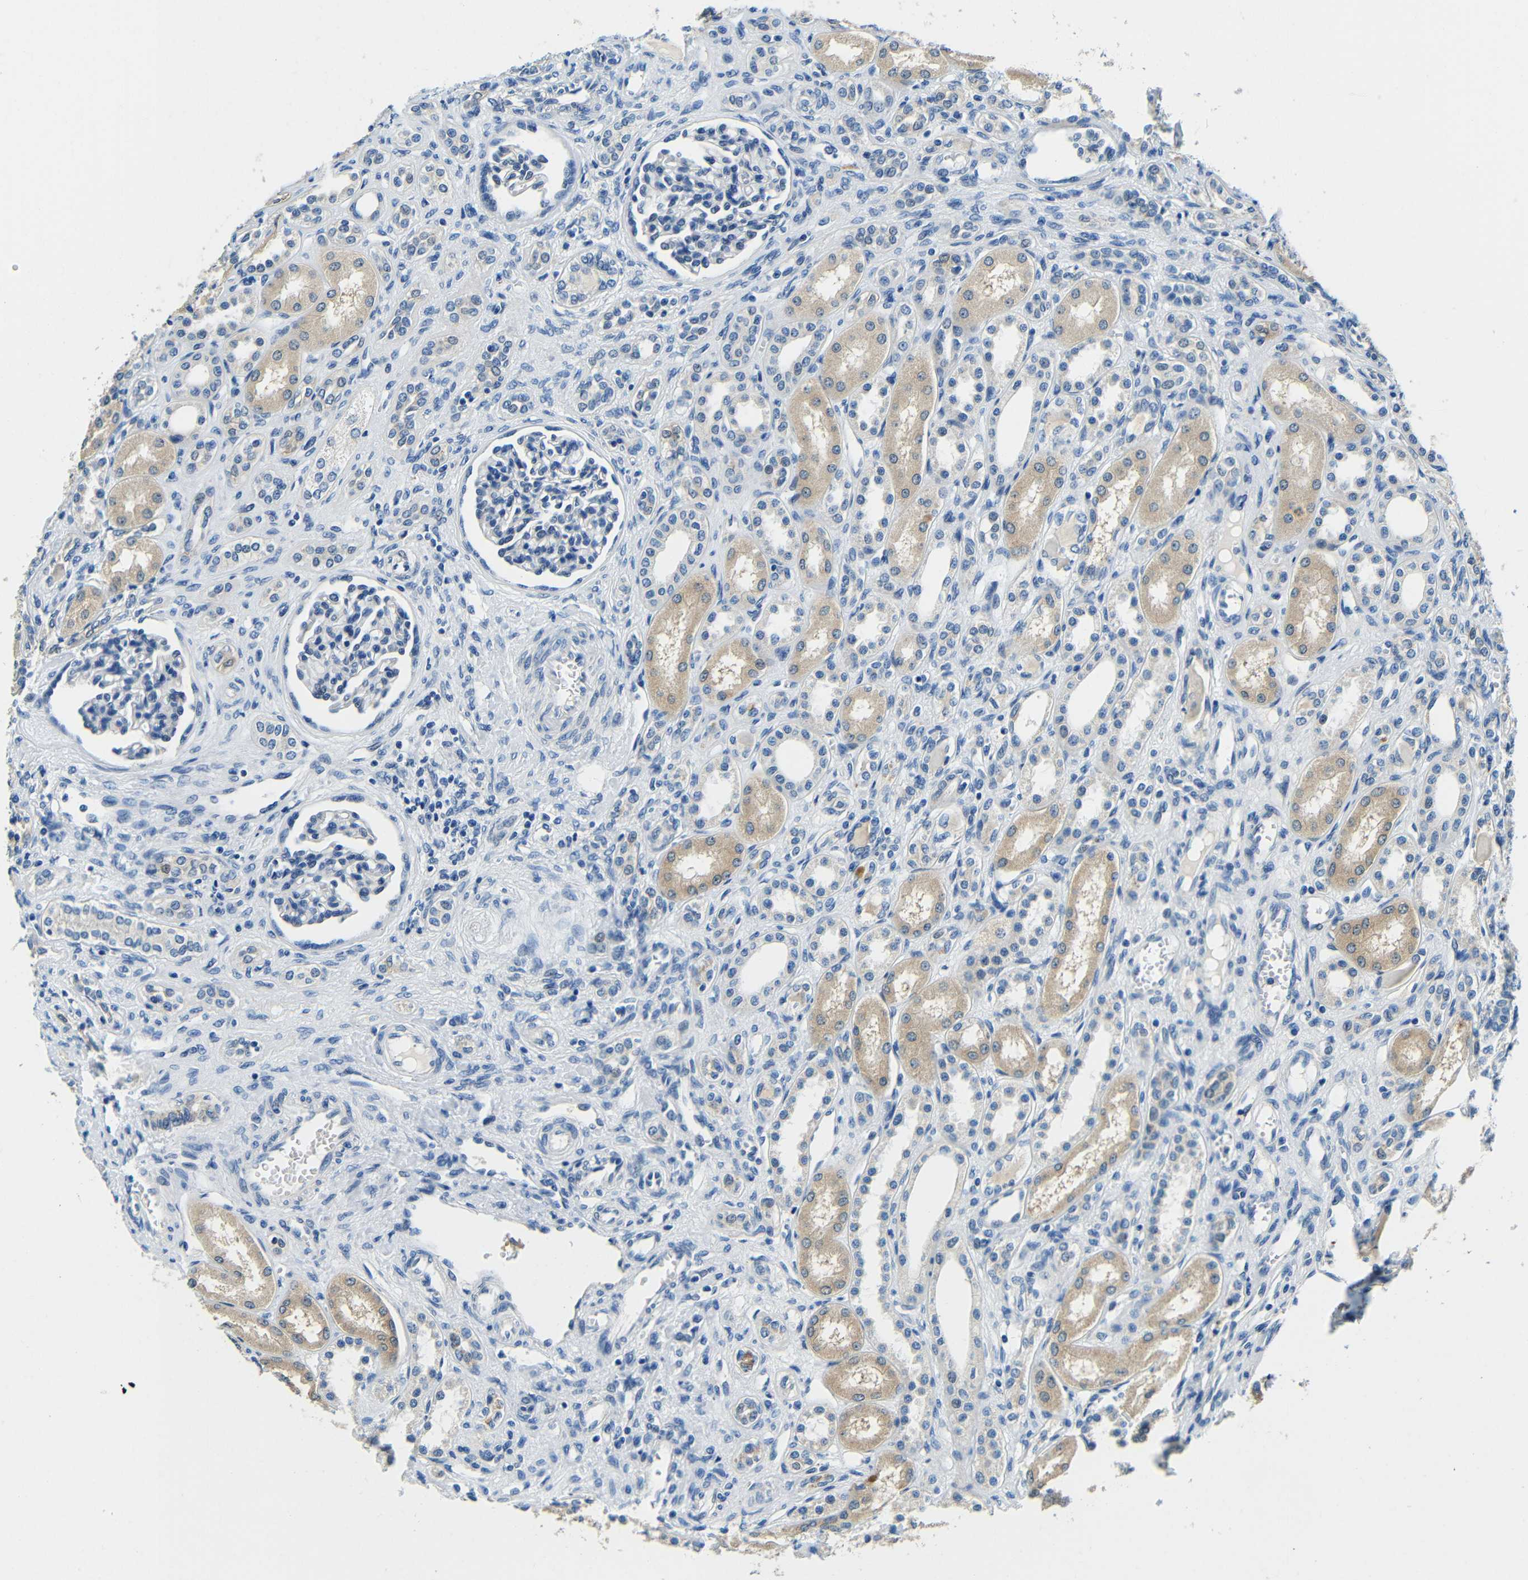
{"staining": {"intensity": "negative", "quantity": "none", "location": "none"}, "tissue": "kidney", "cell_type": "Cells in glomeruli", "image_type": "normal", "snomed": [{"axis": "morphology", "description": "Normal tissue, NOS"}, {"axis": "topography", "description": "Kidney"}], "caption": "Protein analysis of normal kidney reveals no significant expression in cells in glomeruli. The staining is performed using DAB (3,3'-diaminobenzidine) brown chromogen with nuclei counter-stained in using hematoxylin.", "gene": "FMO5", "patient": {"sex": "male", "age": 7}}